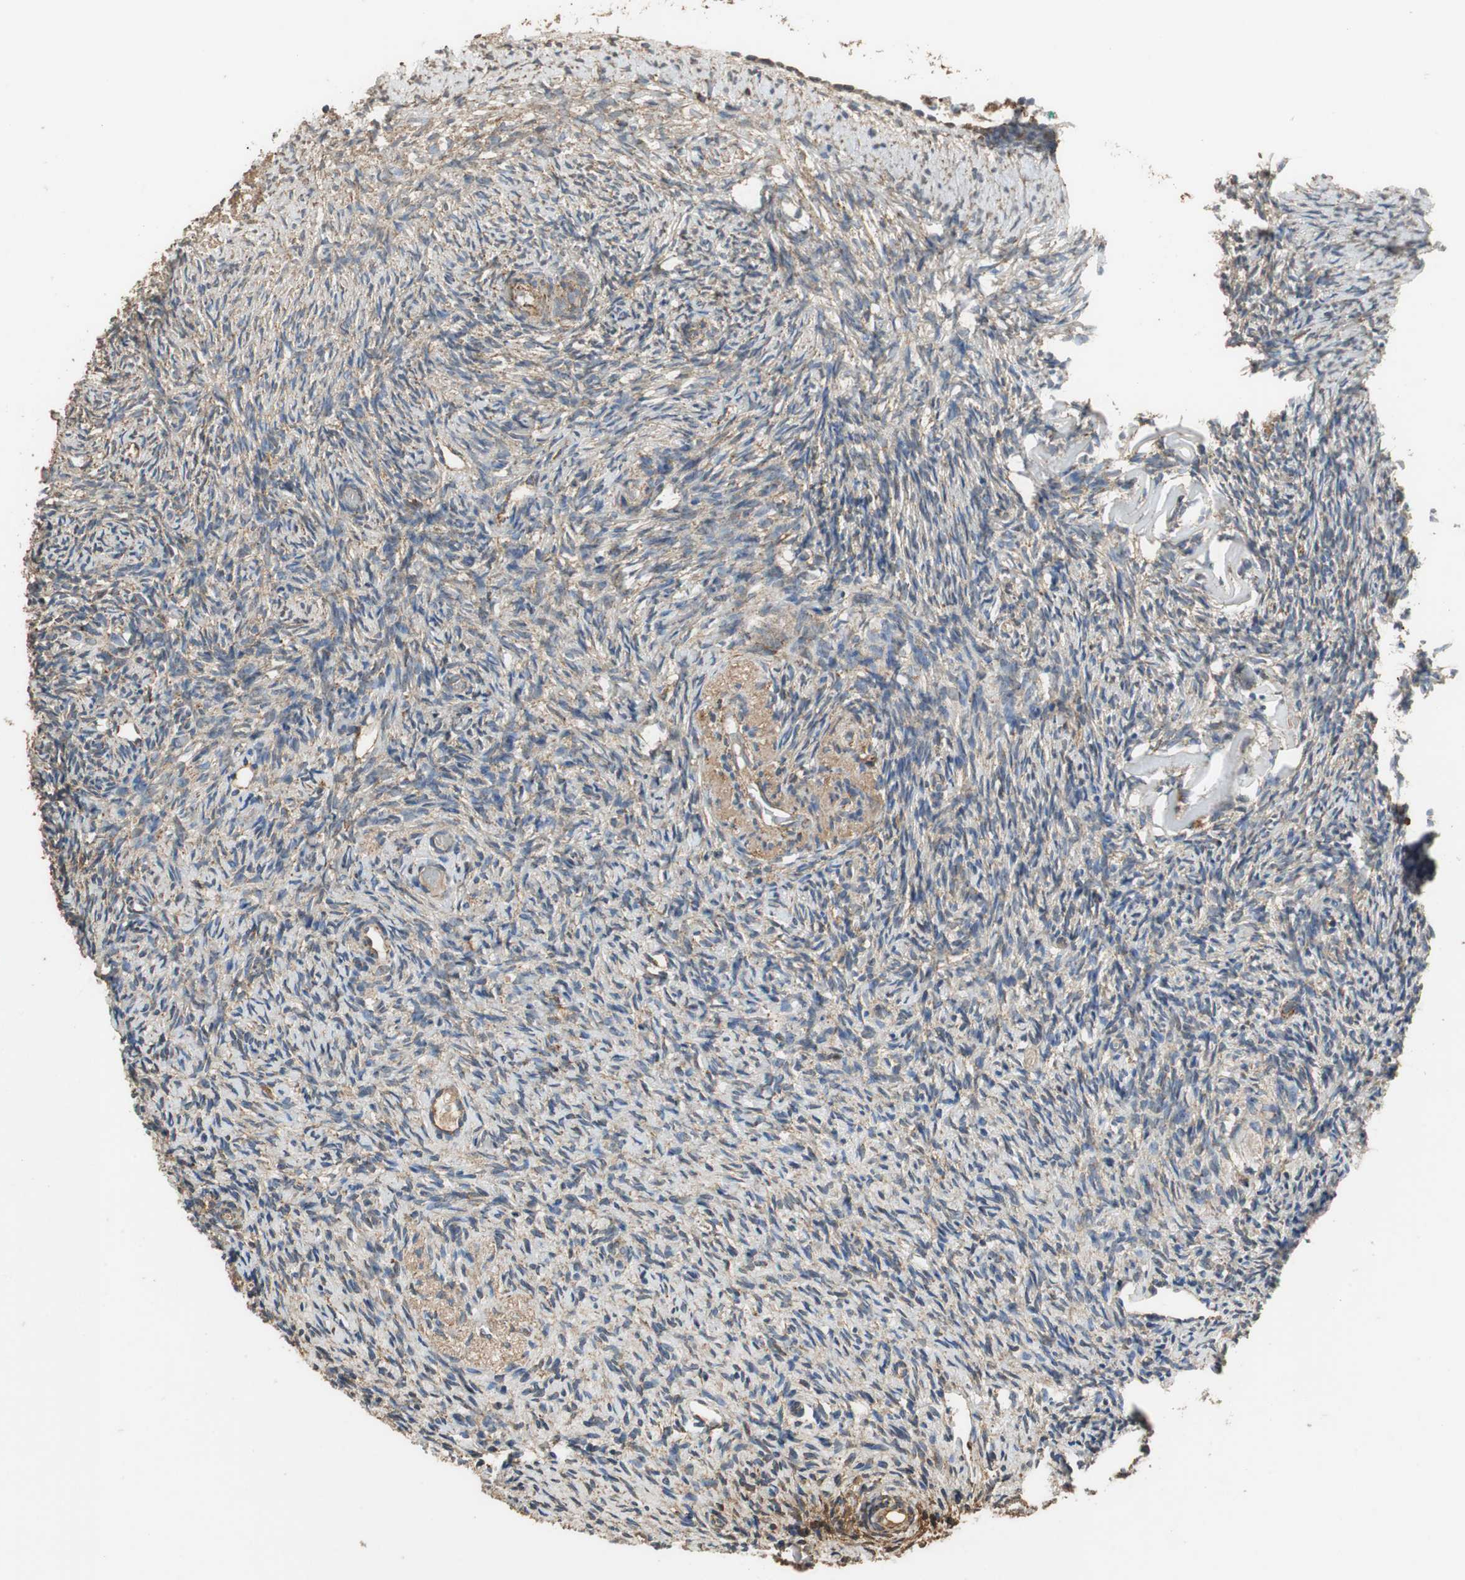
{"staining": {"intensity": "weak", "quantity": "25%-75%", "location": "cytoplasmic/membranous"}, "tissue": "ovary", "cell_type": "Ovarian stroma cells", "image_type": "normal", "snomed": [{"axis": "morphology", "description": "Normal tissue, NOS"}, {"axis": "topography", "description": "Ovary"}], "caption": "Ovary stained with IHC exhibits weak cytoplasmic/membranous expression in approximately 25%-75% of ovarian stroma cells.", "gene": "NNT", "patient": {"sex": "female", "age": 60}}